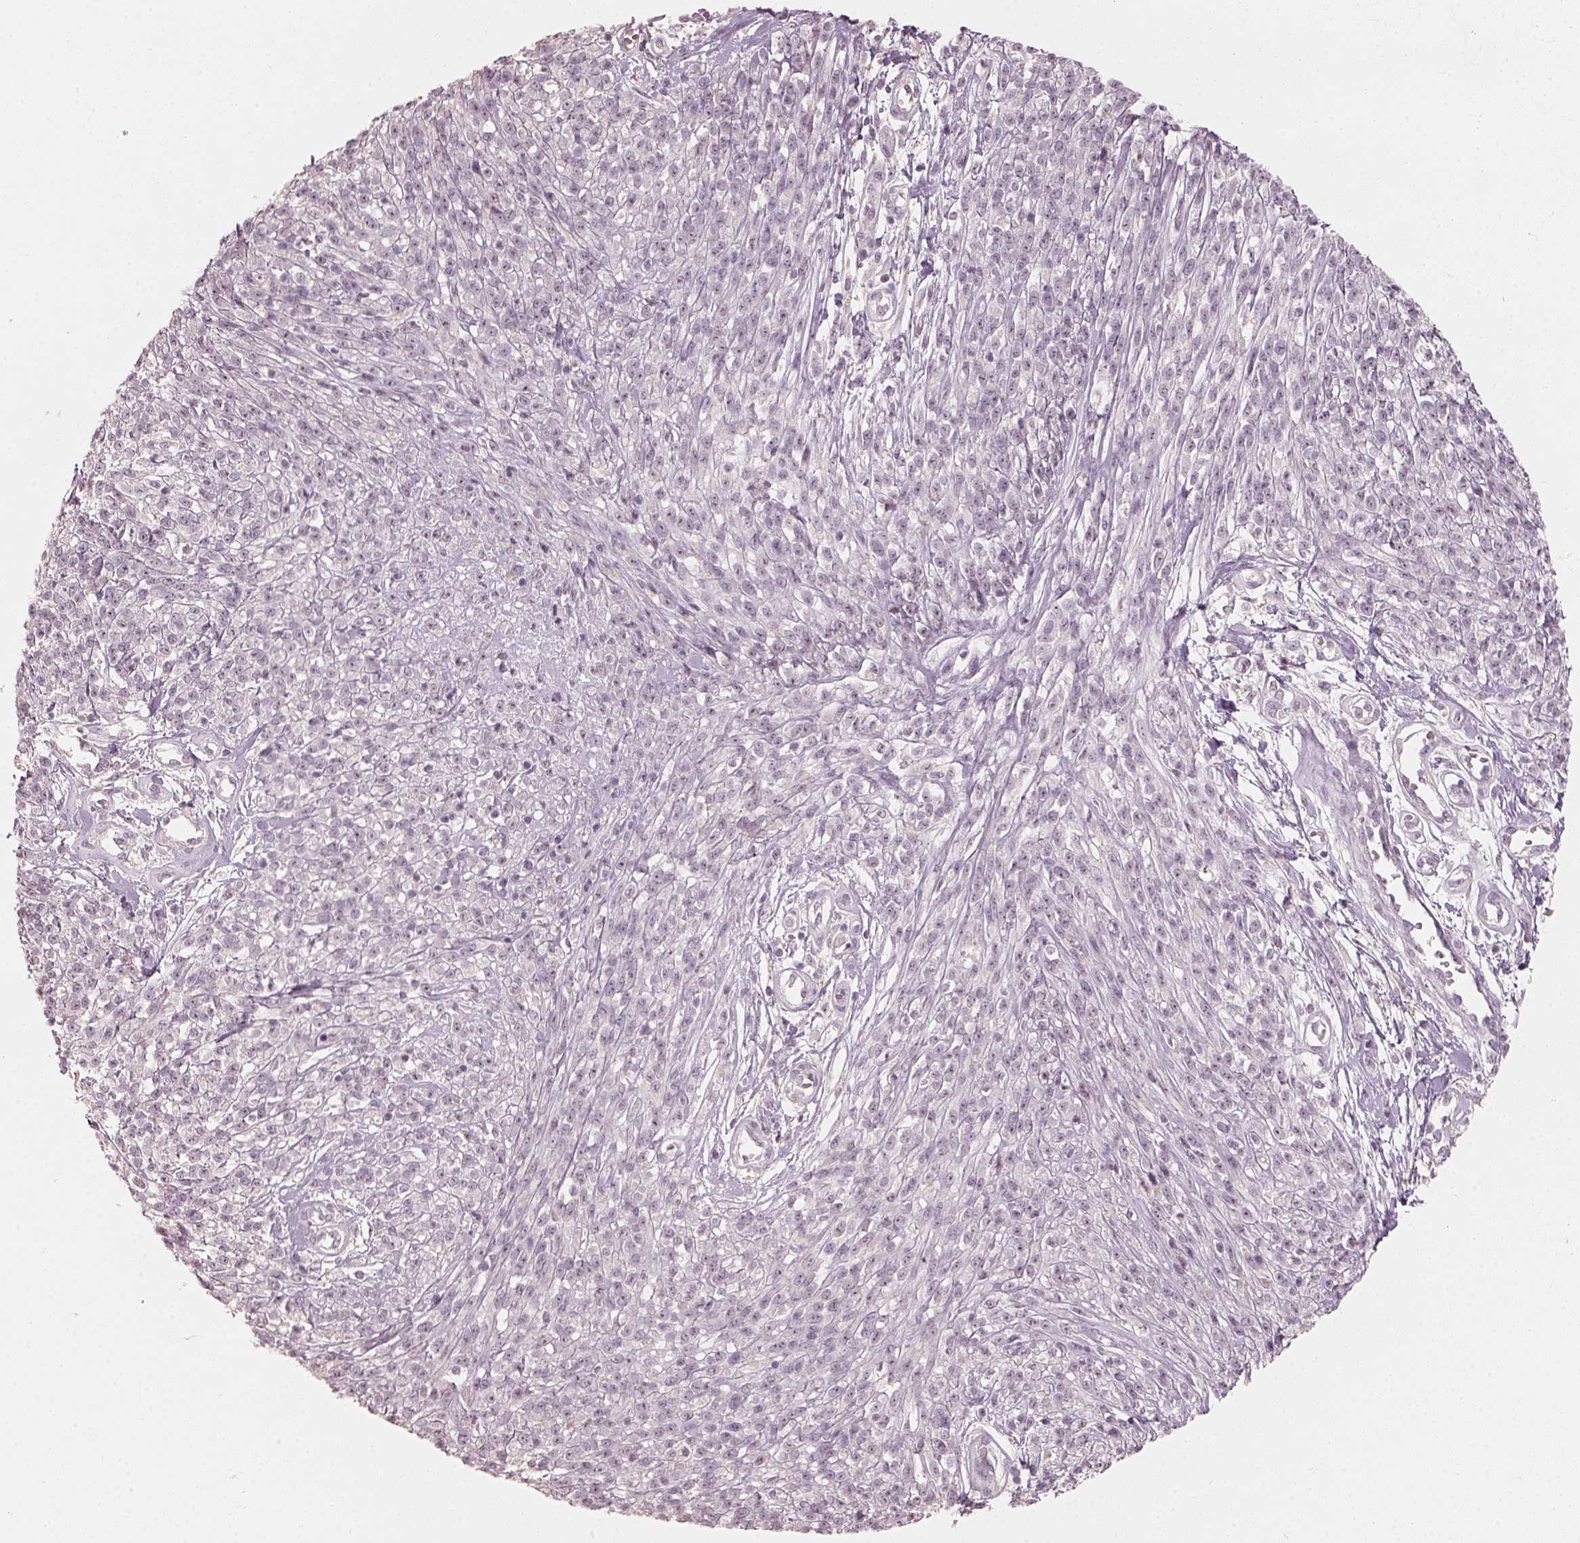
{"staining": {"intensity": "negative", "quantity": "none", "location": "none"}, "tissue": "melanoma", "cell_type": "Tumor cells", "image_type": "cancer", "snomed": [{"axis": "morphology", "description": "Malignant melanoma, NOS"}, {"axis": "topography", "description": "Skin"}, {"axis": "topography", "description": "Skin of trunk"}], "caption": "Immunohistochemistry (IHC) histopathology image of neoplastic tissue: human malignant melanoma stained with DAB demonstrates no significant protein expression in tumor cells.", "gene": "CDS1", "patient": {"sex": "male", "age": 74}}